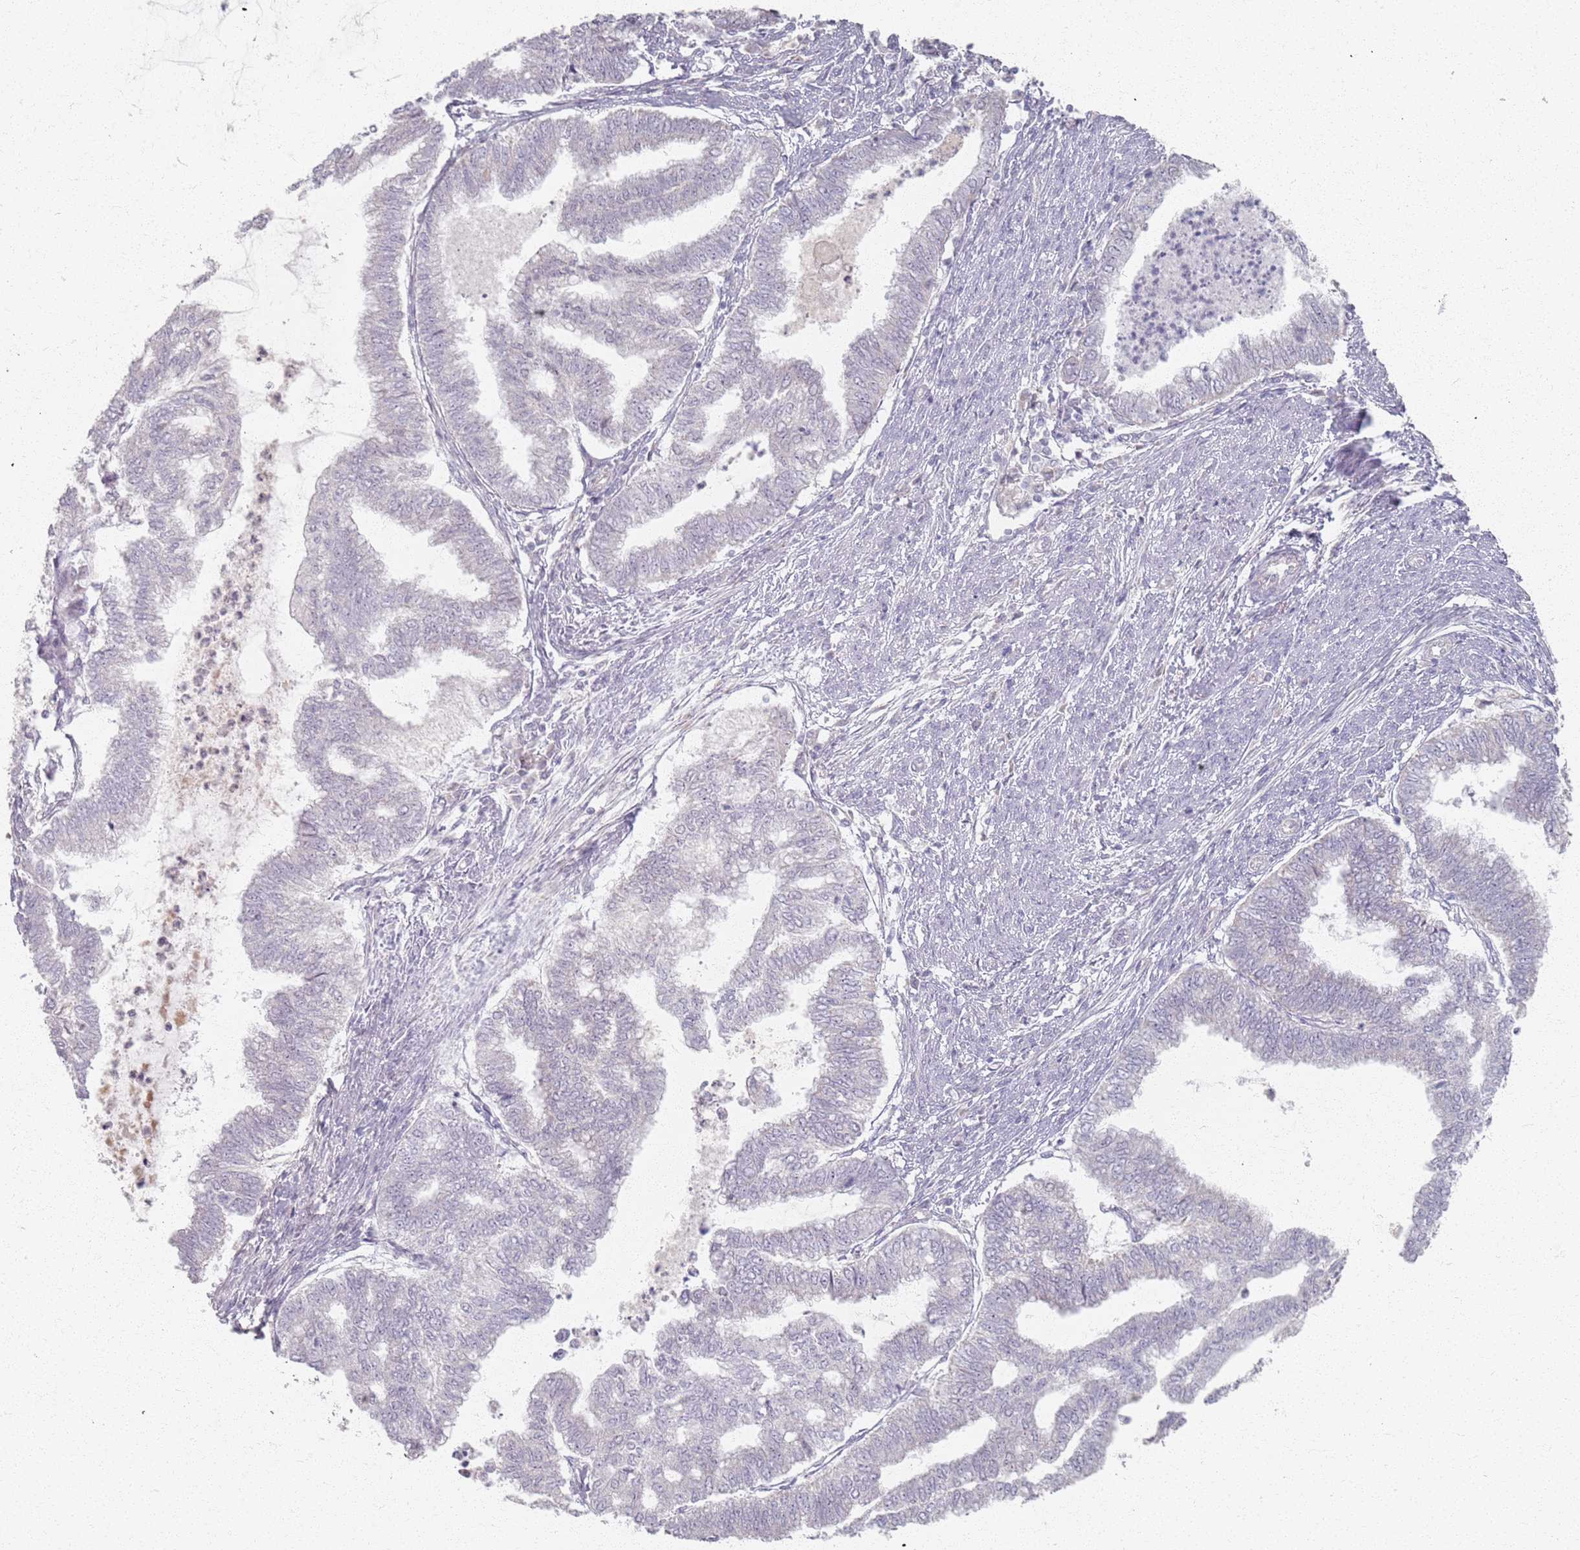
{"staining": {"intensity": "negative", "quantity": "none", "location": "none"}, "tissue": "endometrial cancer", "cell_type": "Tumor cells", "image_type": "cancer", "snomed": [{"axis": "morphology", "description": "Adenocarcinoma, NOS"}, {"axis": "topography", "description": "Endometrium"}], "caption": "Image shows no protein expression in tumor cells of adenocarcinoma (endometrial) tissue. (Stains: DAB immunohistochemistry (IHC) with hematoxylin counter stain, Microscopy: brightfield microscopy at high magnification).", "gene": "PKD2L2", "patient": {"sex": "female", "age": 79}}